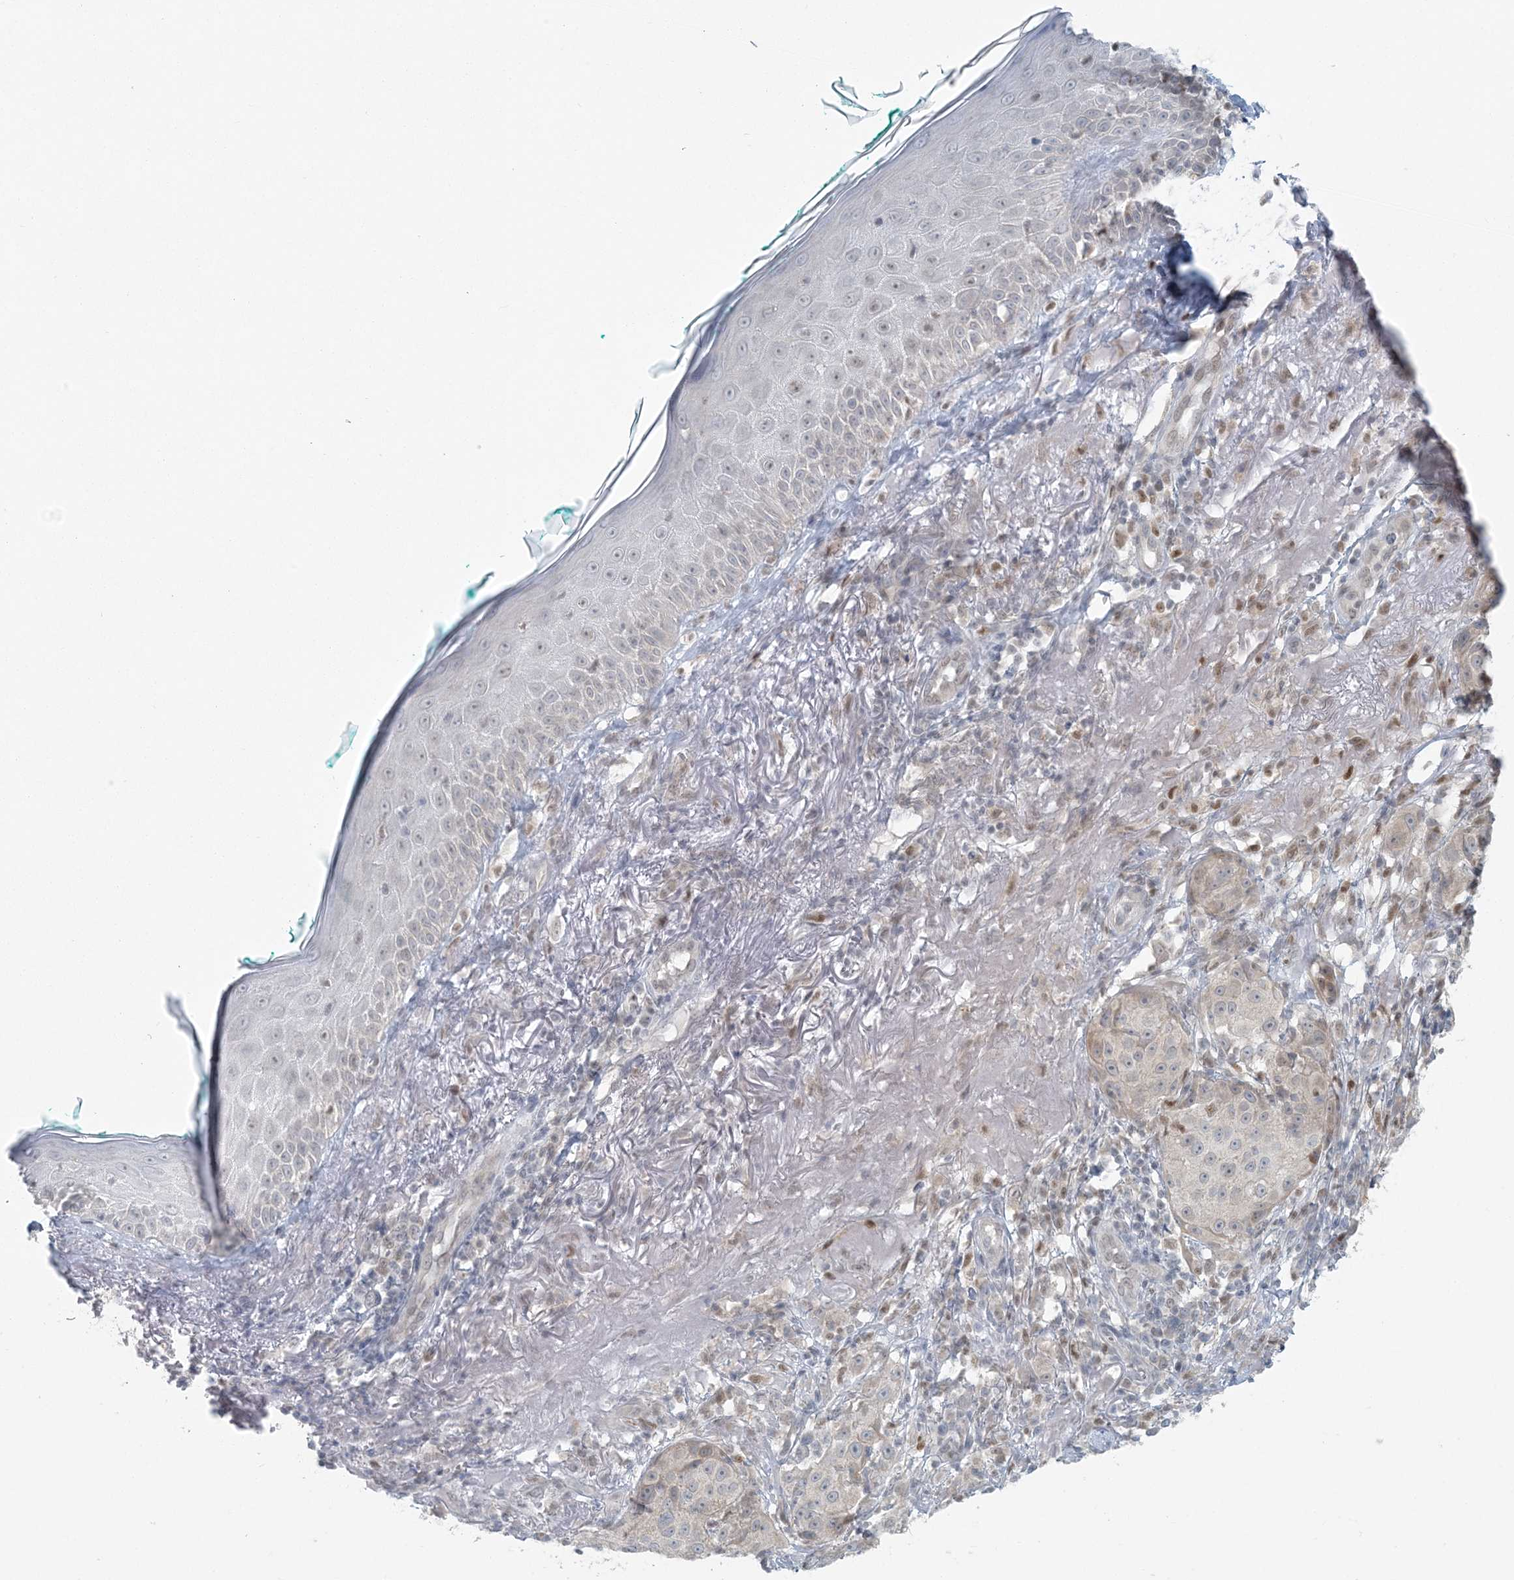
{"staining": {"intensity": "negative", "quantity": "none", "location": "none"}, "tissue": "melanoma", "cell_type": "Tumor cells", "image_type": "cancer", "snomed": [{"axis": "morphology", "description": "Necrosis, NOS"}, {"axis": "morphology", "description": "Malignant melanoma, NOS"}, {"axis": "topography", "description": "Skin"}], "caption": "The immunohistochemistry micrograph has no significant staining in tumor cells of malignant melanoma tissue.", "gene": "CTDNEP1", "patient": {"sex": "female", "age": 87}}